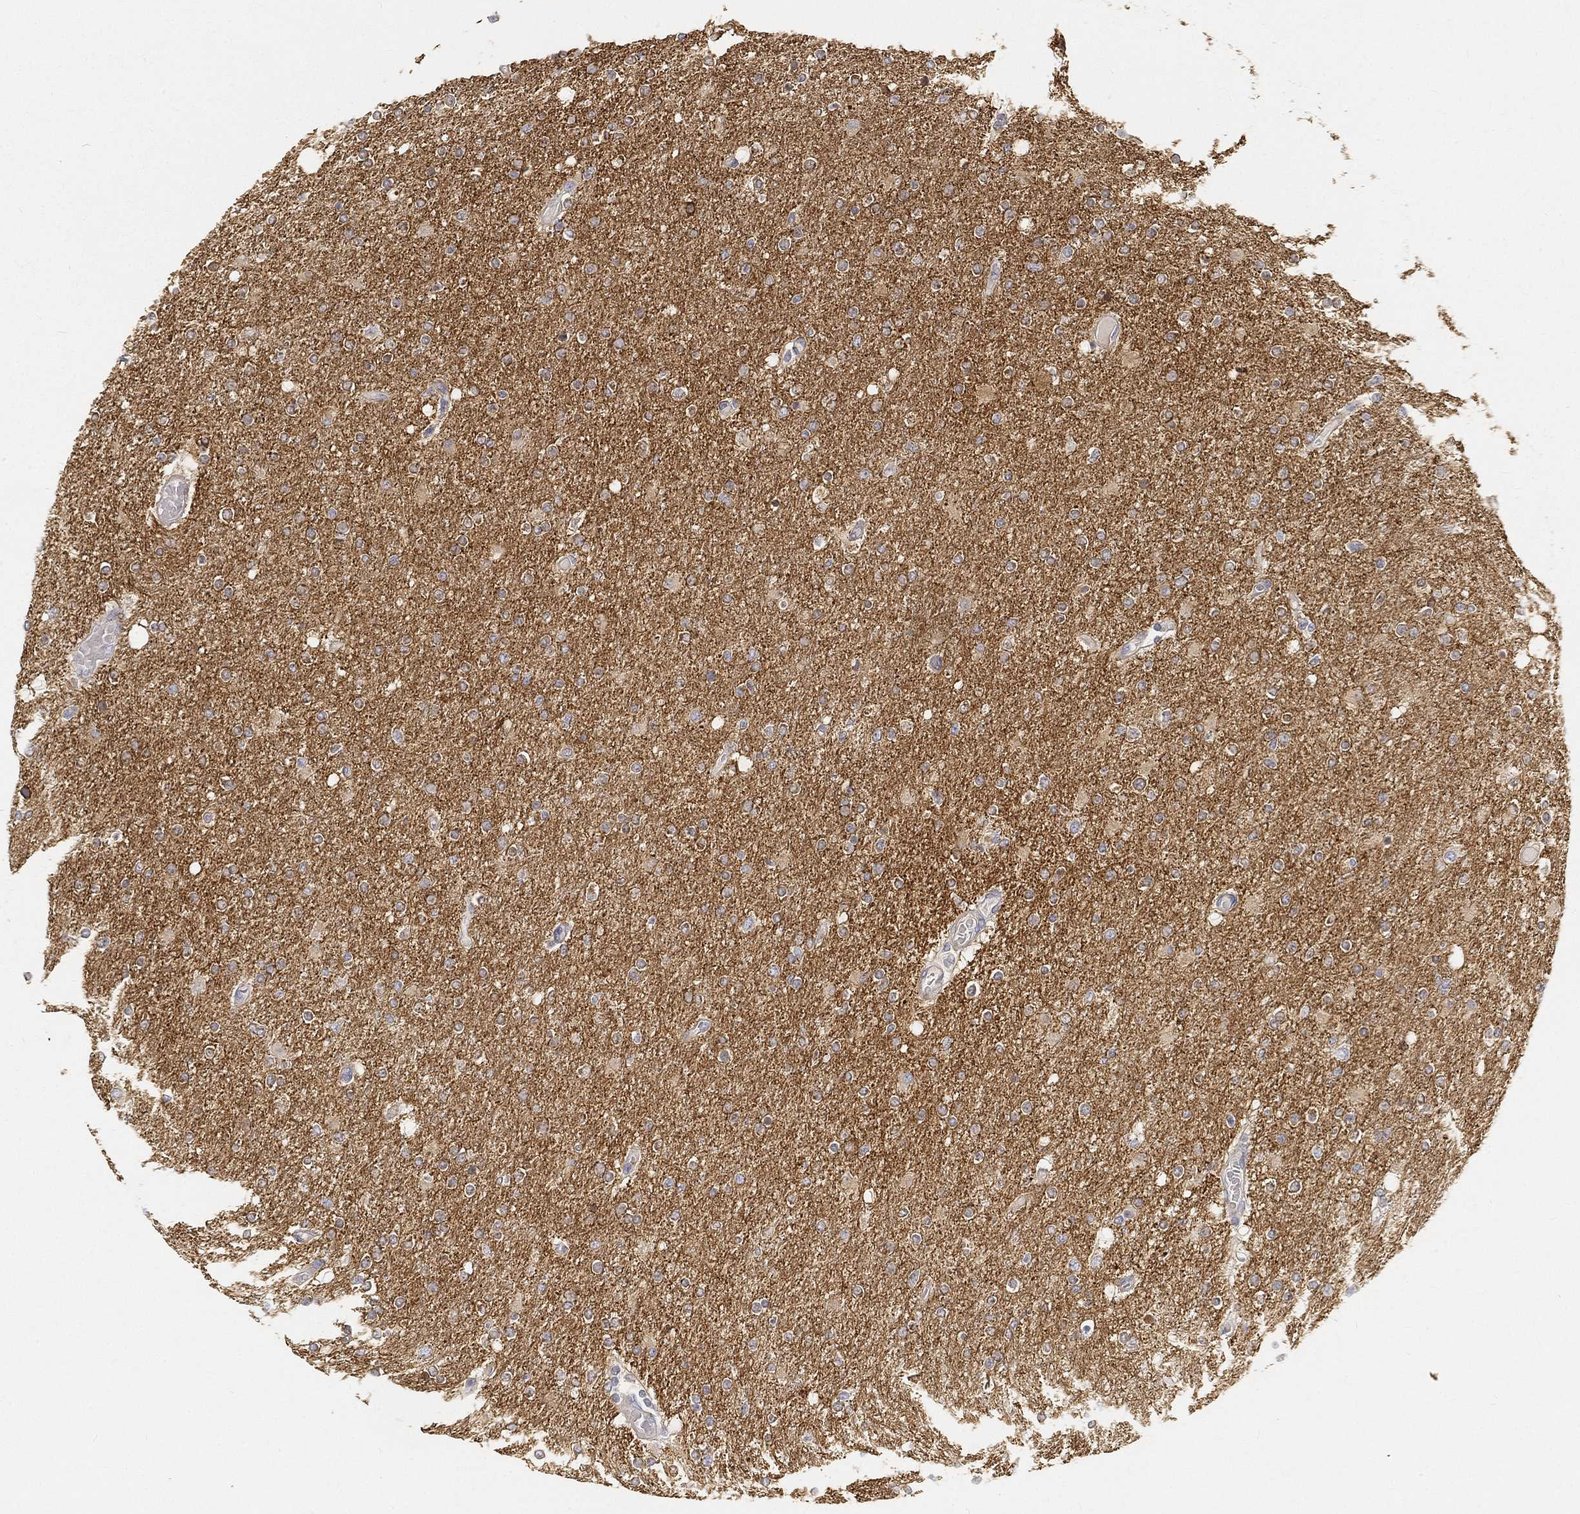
{"staining": {"intensity": "strong", "quantity": "25%-75%", "location": "cytoplasmic/membranous"}, "tissue": "glioma", "cell_type": "Tumor cells", "image_type": "cancer", "snomed": [{"axis": "morphology", "description": "Glioma, malignant, High grade"}, {"axis": "topography", "description": "Cerebral cortex"}], "caption": "There is high levels of strong cytoplasmic/membranous expression in tumor cells of high-grade glioma (malignant), as demonstrated by immunohistochemical staining (brown color).", "gene": "TMEM25", "patient": {"sex": "male", "age": 70}}